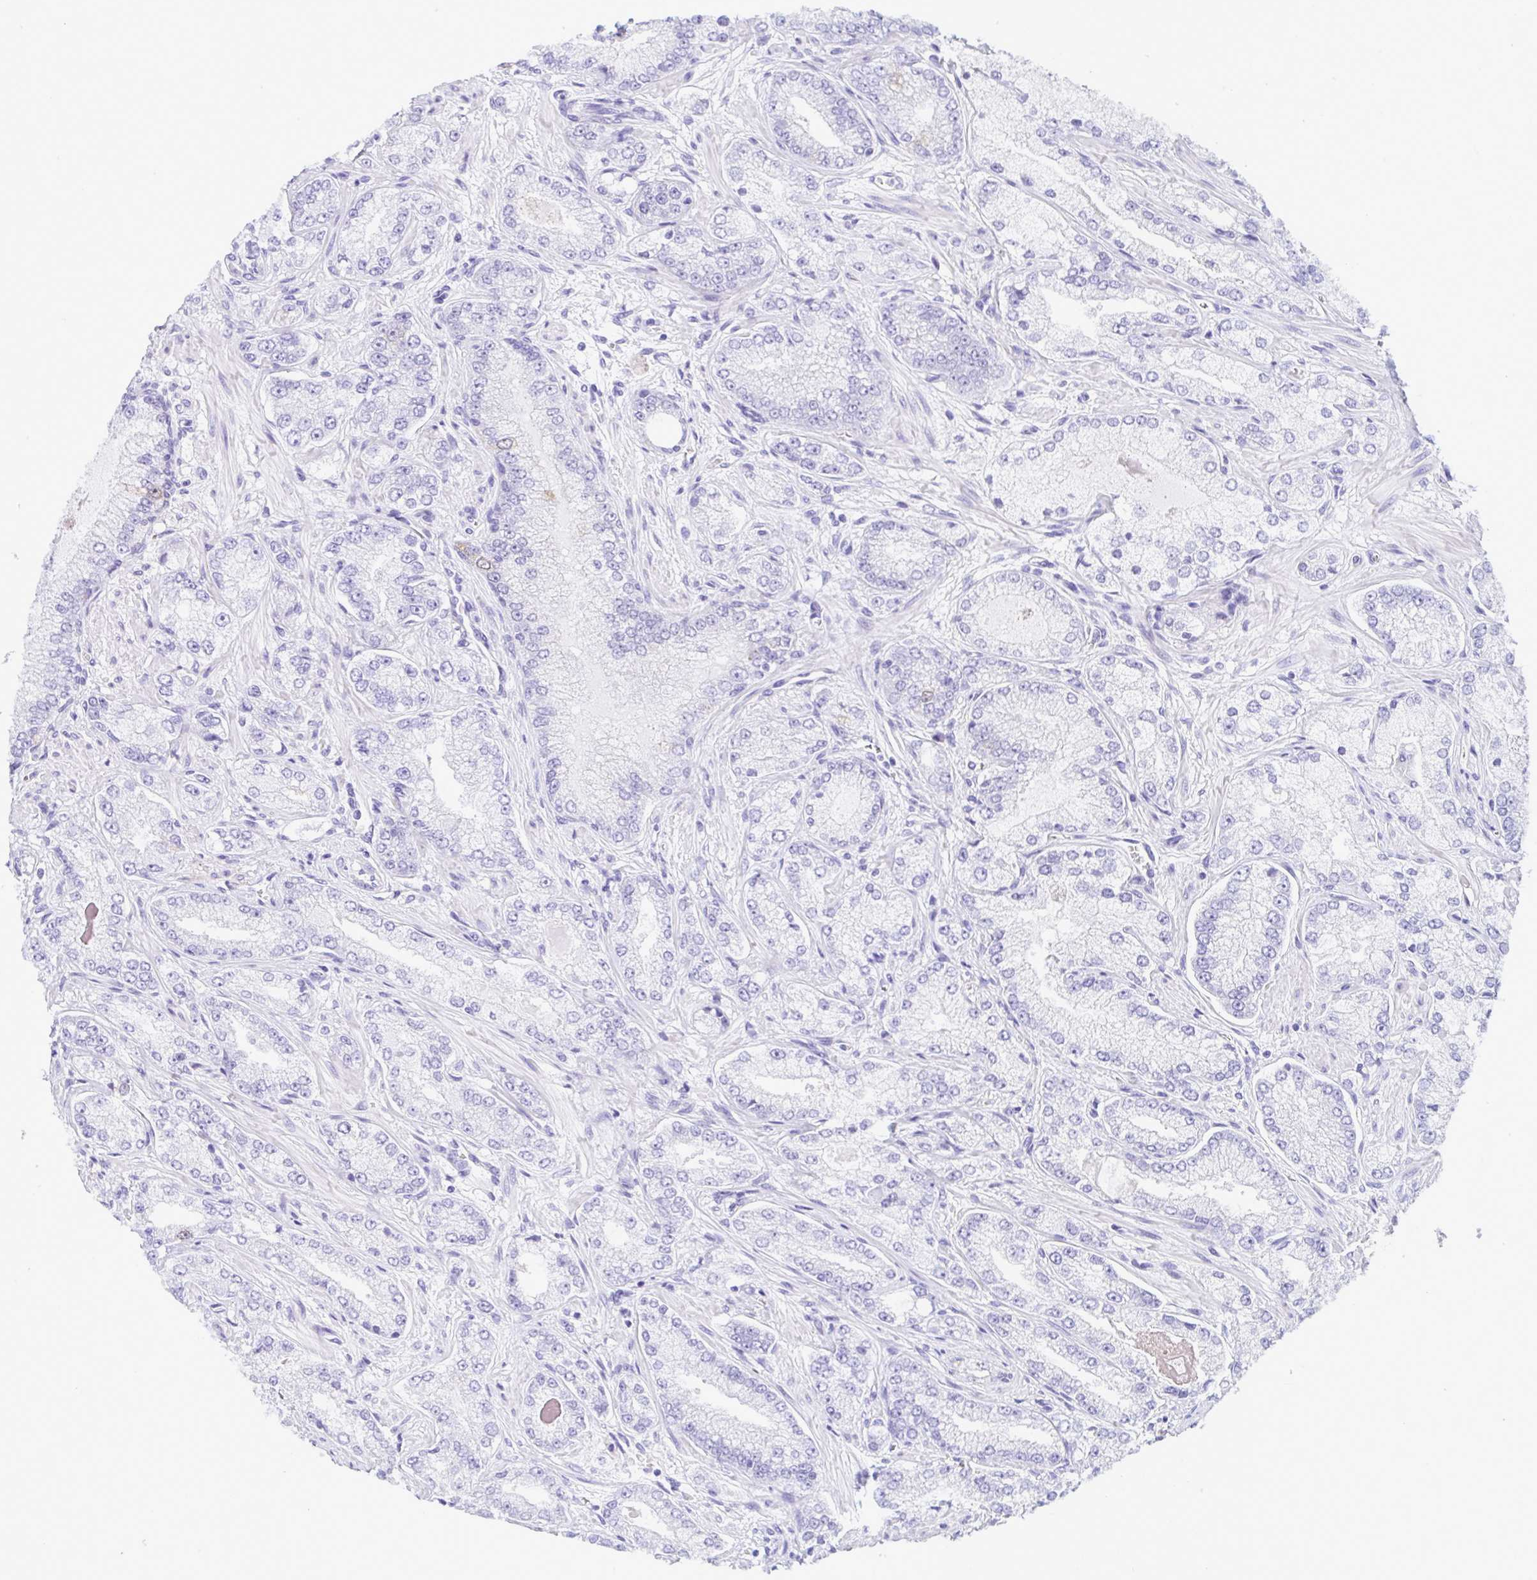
{"staining": {"intensity": "negative", "quantity": "none", "location": "none"}, "tissue": "prostate cancer", "cell_type": "Tumor cells", "image_type": "cancer", "snomed": [{"axis": "morphology", "description": "Normal tissue, NOS"}, {"axis": "morphology", "description": "Adenocarcinoma, High grade"}, {"axis": "topography", "description": "Prostate"}, {"axis": "topography", "description": "Peripheral nerve tissue"}], "caption": "Prostate cancer (adenocarcinoma (high-grade)) was stained to show a protein in brown. There is no significant positivity in tumor cells.", "gene": "RRM2", "patient": {"sex": "male", "age": 68}}